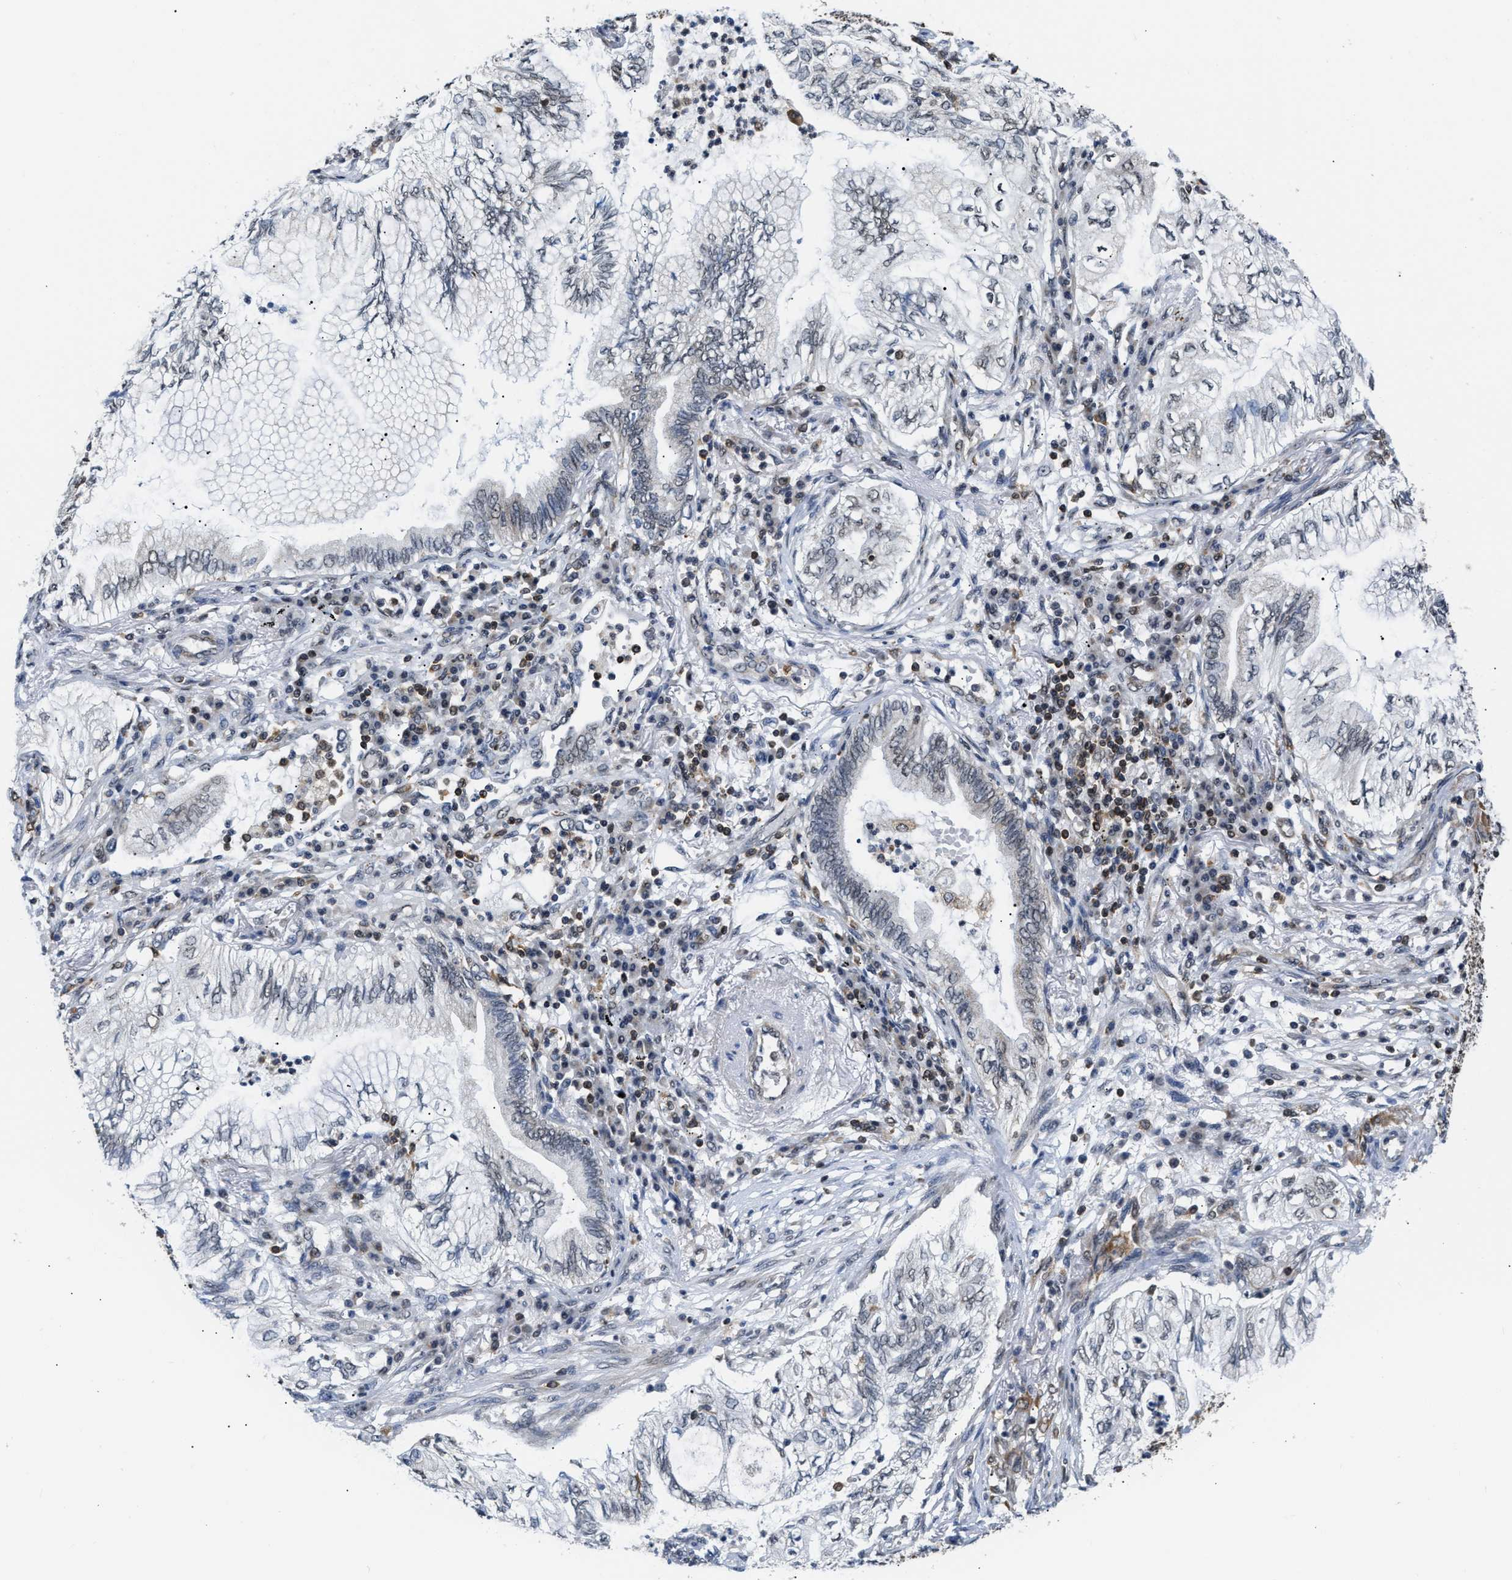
{"staining": {"intensity": "weak", "quantity": "<25%", "location": "nuclear"}, "tissue": "lung cancer", "cell_type": "Tumor cells", "image_type": "cancer", "snomed": [{"axis": "morphology", "description": "Normal tissue, NOS"}, {"axis": "morphology", "description": "Adenocarcinoma, NOS"}, {"axis": "topography", "description": "Bronchus"}, {"axis": "topography", "description": "Lung"}], "caption": "Immunohistochemistry (IHC) of human lung adenocarcinoma demonstrates no expression in tumor cells. (Brightfield microscopy of DAB immunohistochemistry (IHC) at high magnification).", "gene": "STK10", "patient": {"sex": "female", "age": 70}}